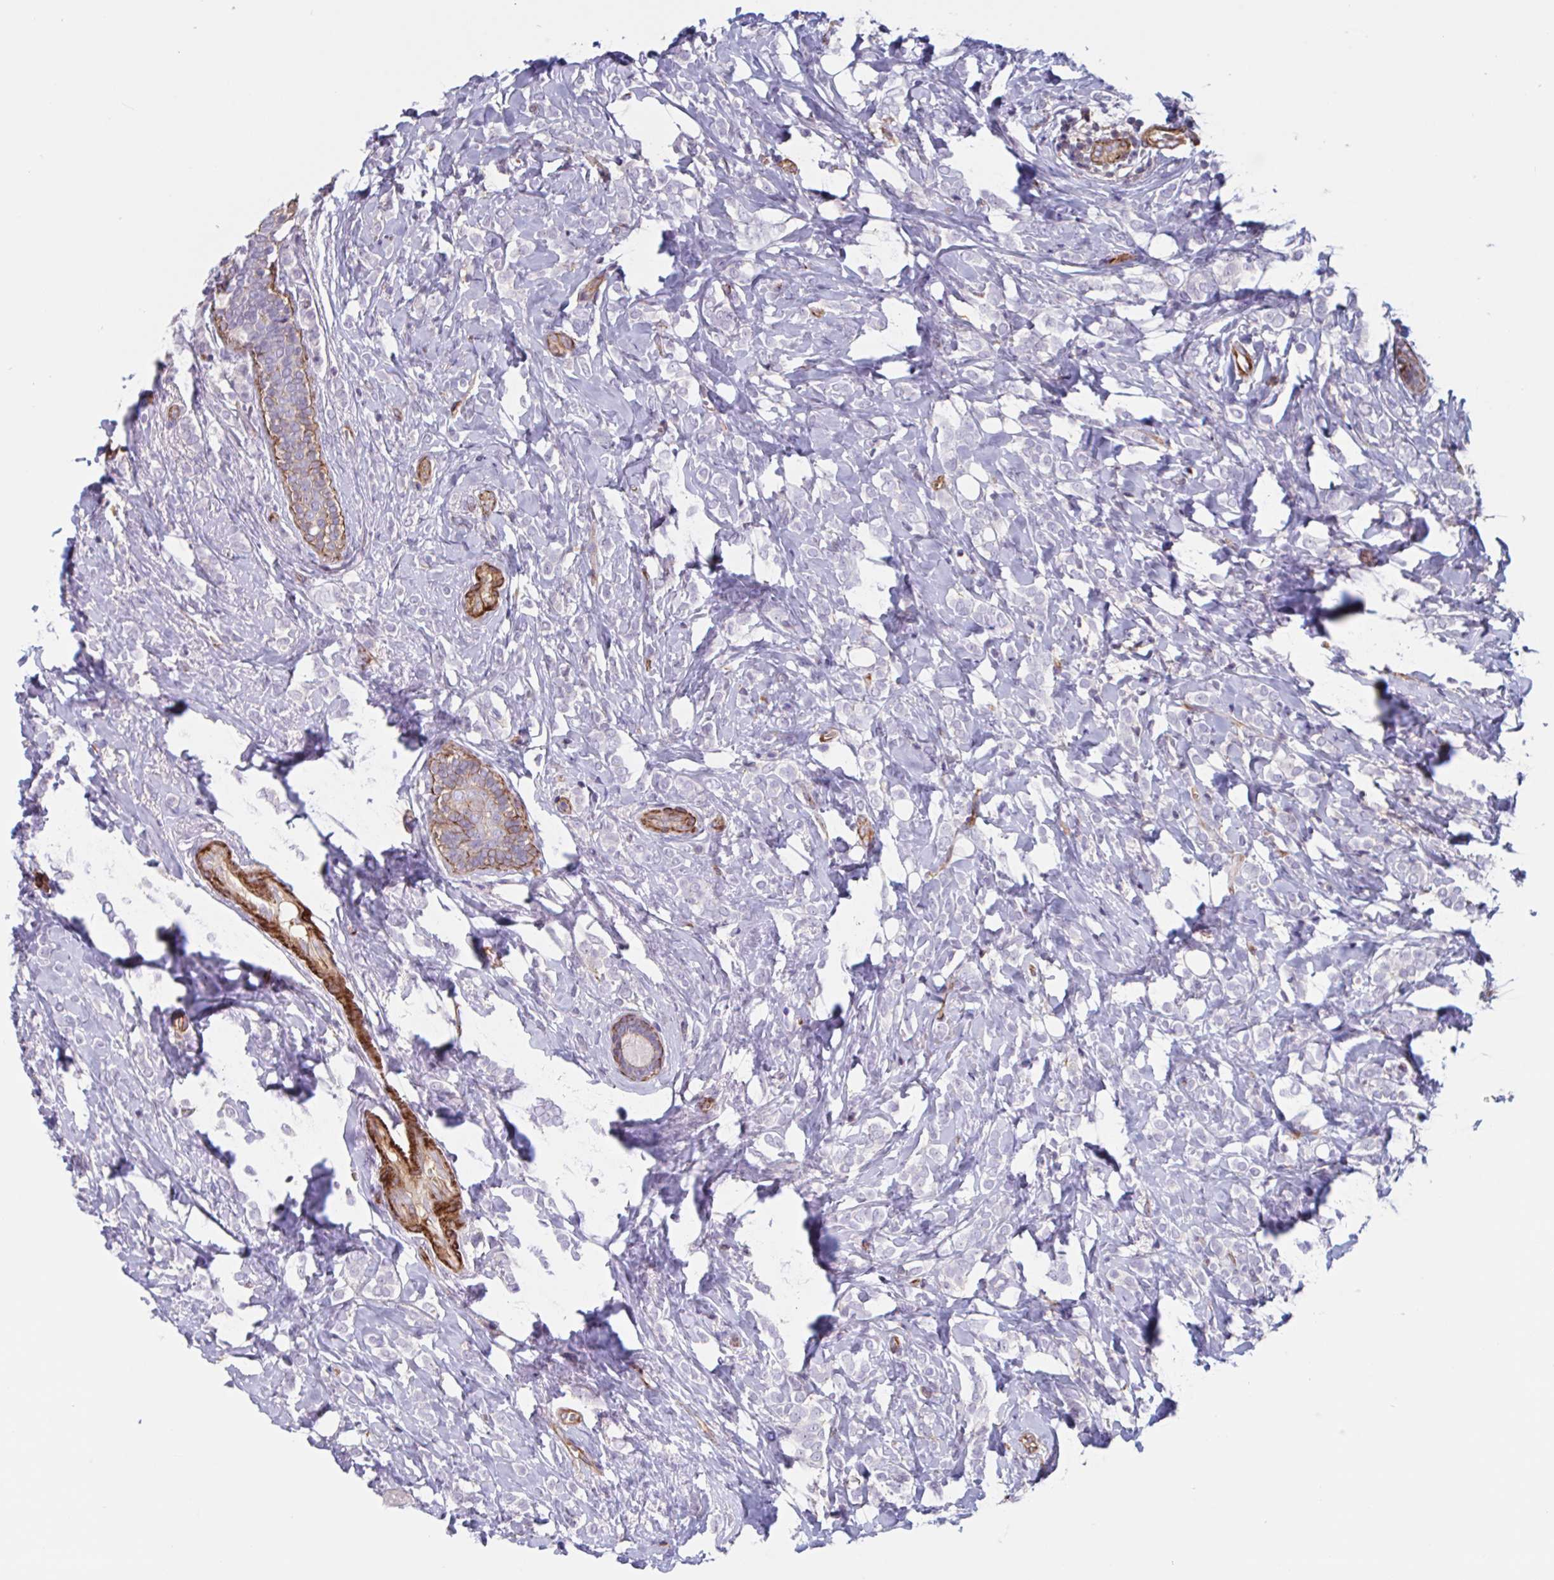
{"staining": {"intensity": "negative", "quantity": "none", "location": "none"}, "tissue": "breast cancer", "cell_type": "Tumor cells", "image_type": "cancer", "snomed": [{"axis": "morphology", "description": "Lobular carcinoma"}, {"axis": "topography", "description": "Breast"}], "caption": "This is an immunohistochemistry histopathology image of human lobular carcinoma (breast). There is no staining in tumor cells.", "gene": "SHISA7", "patient": {"sex": "female", "age": 49}}